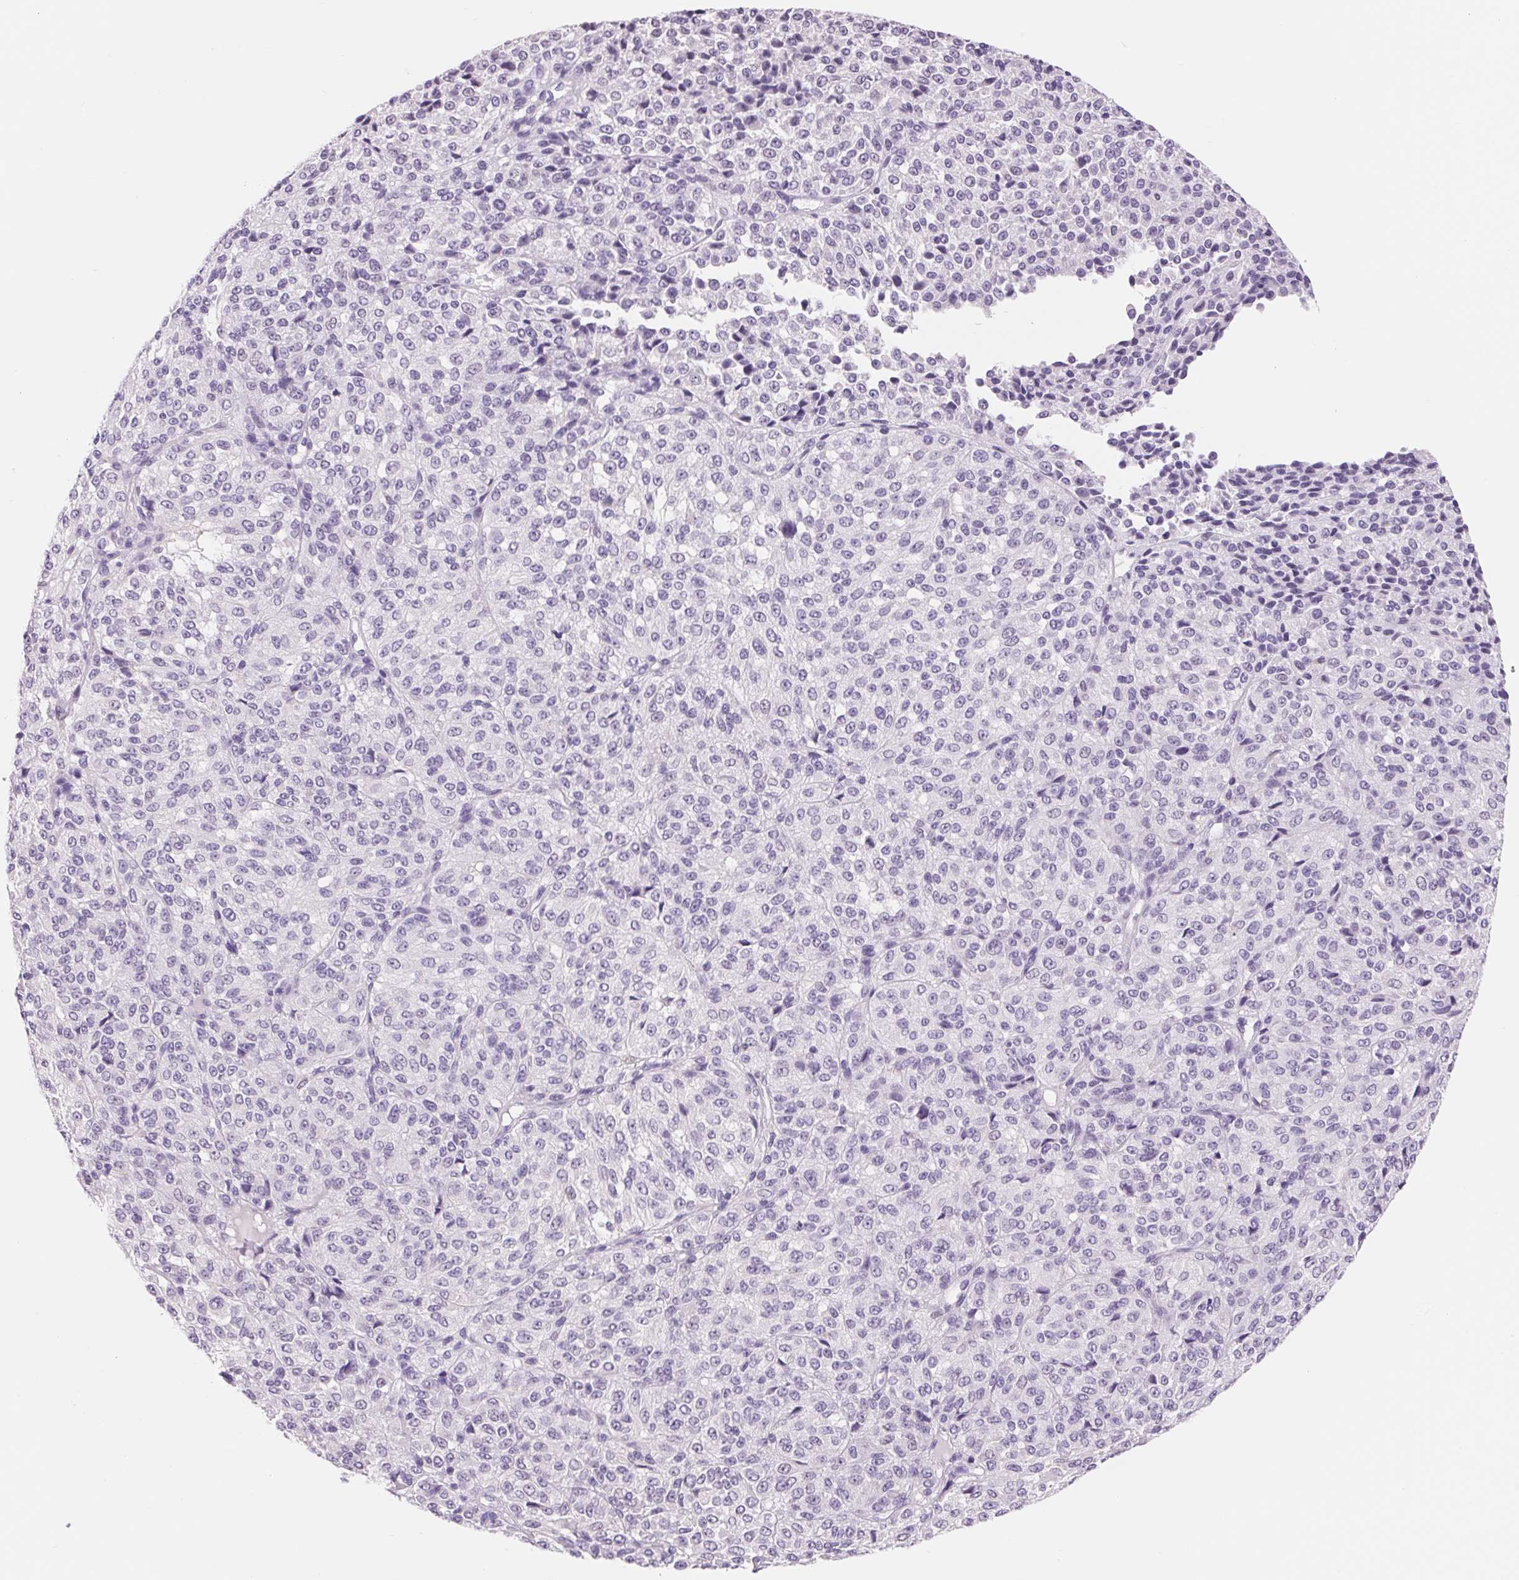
{"staining": {"intensity": "negative", "quantity": "none", "location": "none"}, "tissue": "melanoma", "cell_type": "Tumor cells", "image_type": "cancer", "snomed": [{"axis": "morphology", "description": "Malignant melanoma, Metastatic site"}, {"axis": "topography", "description": "Brain"}], "caption": "This is an immunohistochemistry (IHC) photomicrograph of human malignant melanoma (metastatic site). There is no staining in tumor cells.", "gene": "ASGR2", "patient": {"sex": "female", "age": 56}}